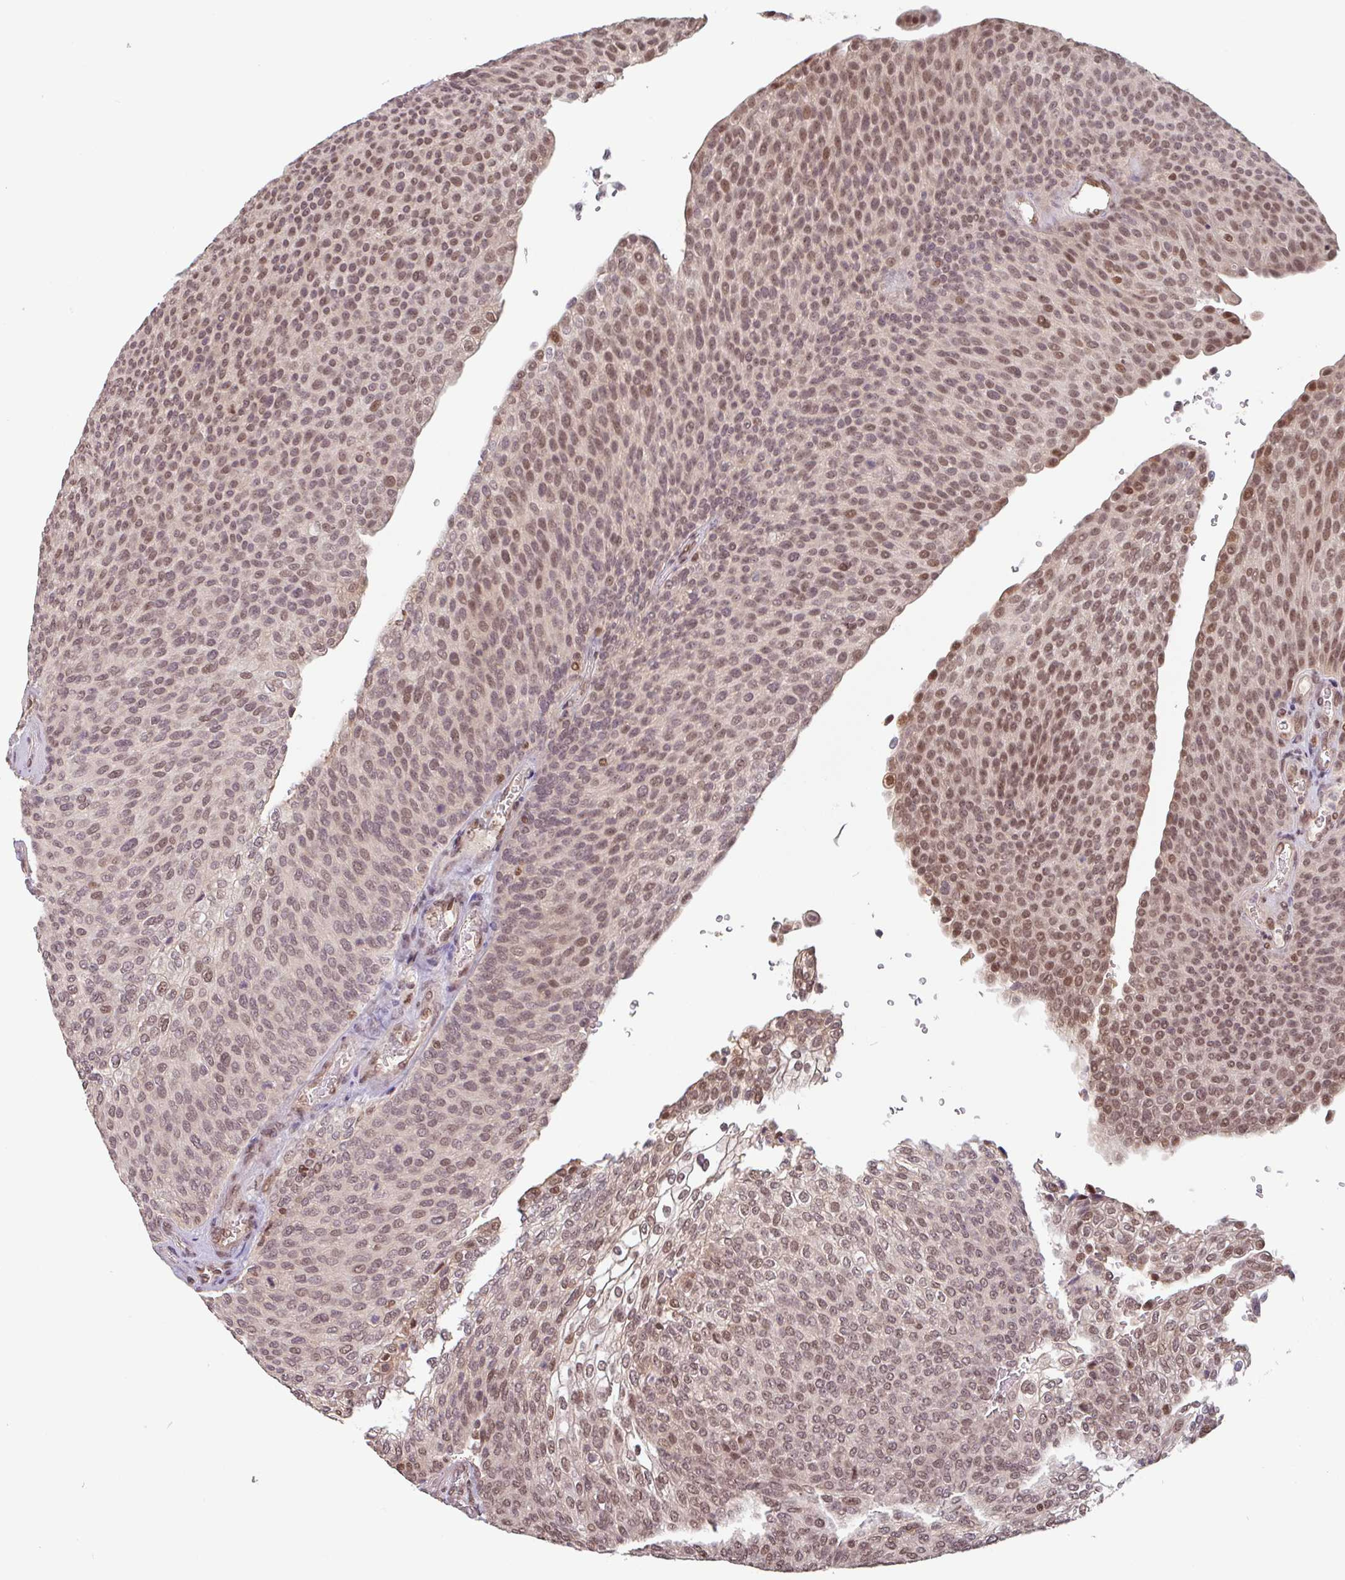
{"staining": {"intensity": "moderate", "quantity": "25%-75%", "location": "nuclear"}, "tissue": "urothelial cancer", "cell_type": "Tumor cells", "image_type": "cancer", "snomed": [{"axis": "morphology", "description": "Urothelial carcinoma, High grade"}, {"axis": "topography", "description": "Urinary bladder"}], "caption": "Immunohistochemistry (IHC) histopathology image of urothelial cancer stained for a protein (brown), which exhibits medium levels of moderate nuclear expression in approximately 25%-75% of tumor cells.", "gene": "DR1", "patient": {"sex": "female", "age": 79}}